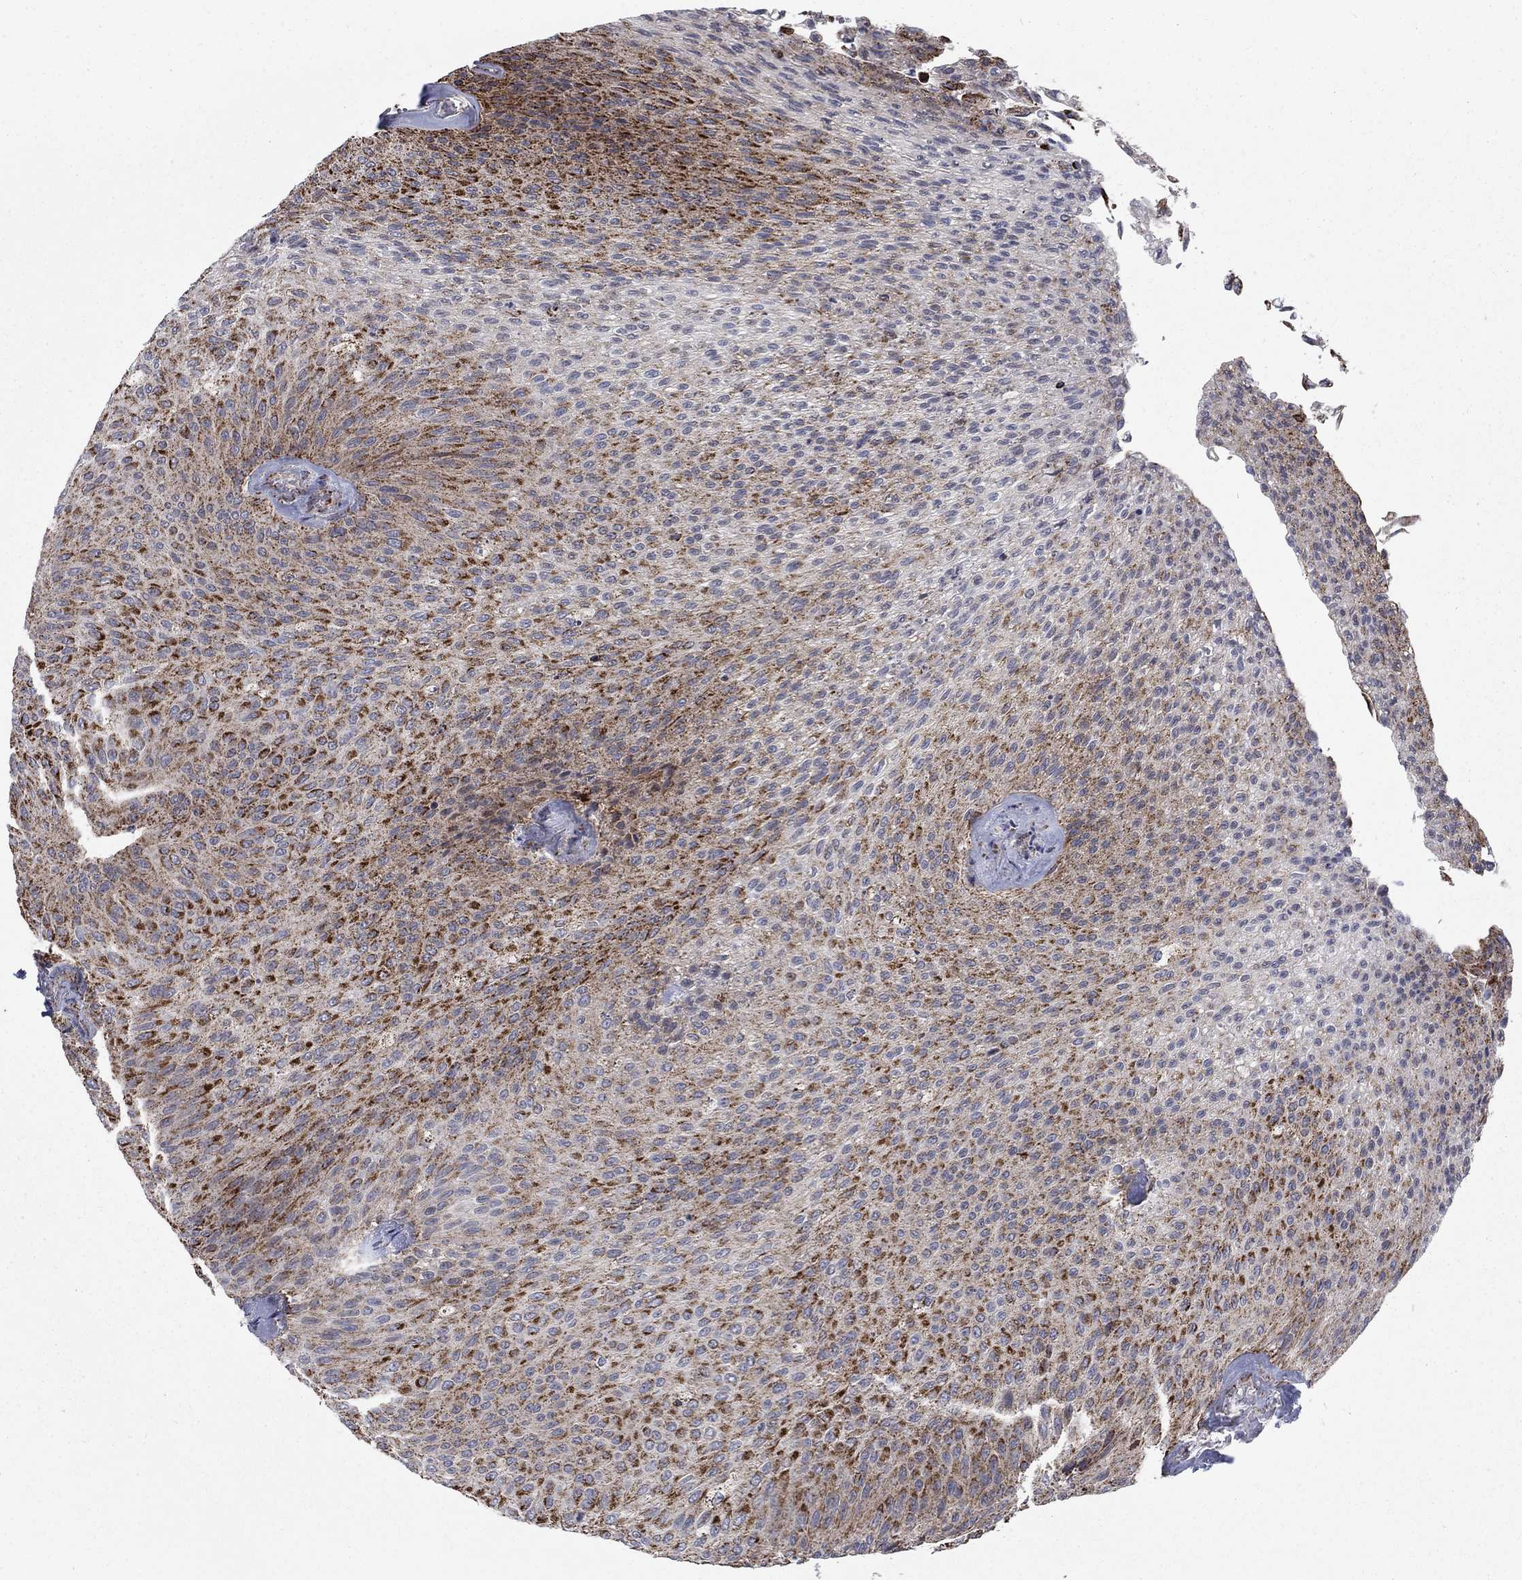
{"staining": {"intensity": "strong", "quantity": "25%-75%", "location": "cytoplasmic/membranous"}, "tissue": "urothelial cancer", "cell_type": "Tumor cells", "image_type": "cancer", "snomed": [{"axis": "morphology", "description": "Urothelial carcinoma, Low grade"}, {"axis": "topography", "description": "Ureter, NOS"}, {"axis": "topography", "description": "Urinary bladder"}], "caption": "Protein staining demonstrates strong cytoplasmic/membranous expression in approximately 25%-75% of tumor cells in urothelial cancer. (DAB (3,3'-diaminobenzidine) = brown stain, brightfield microscopy at high magnification).", "gene": "MOAP1", "patient": {"sex": "male", "age": 78}}